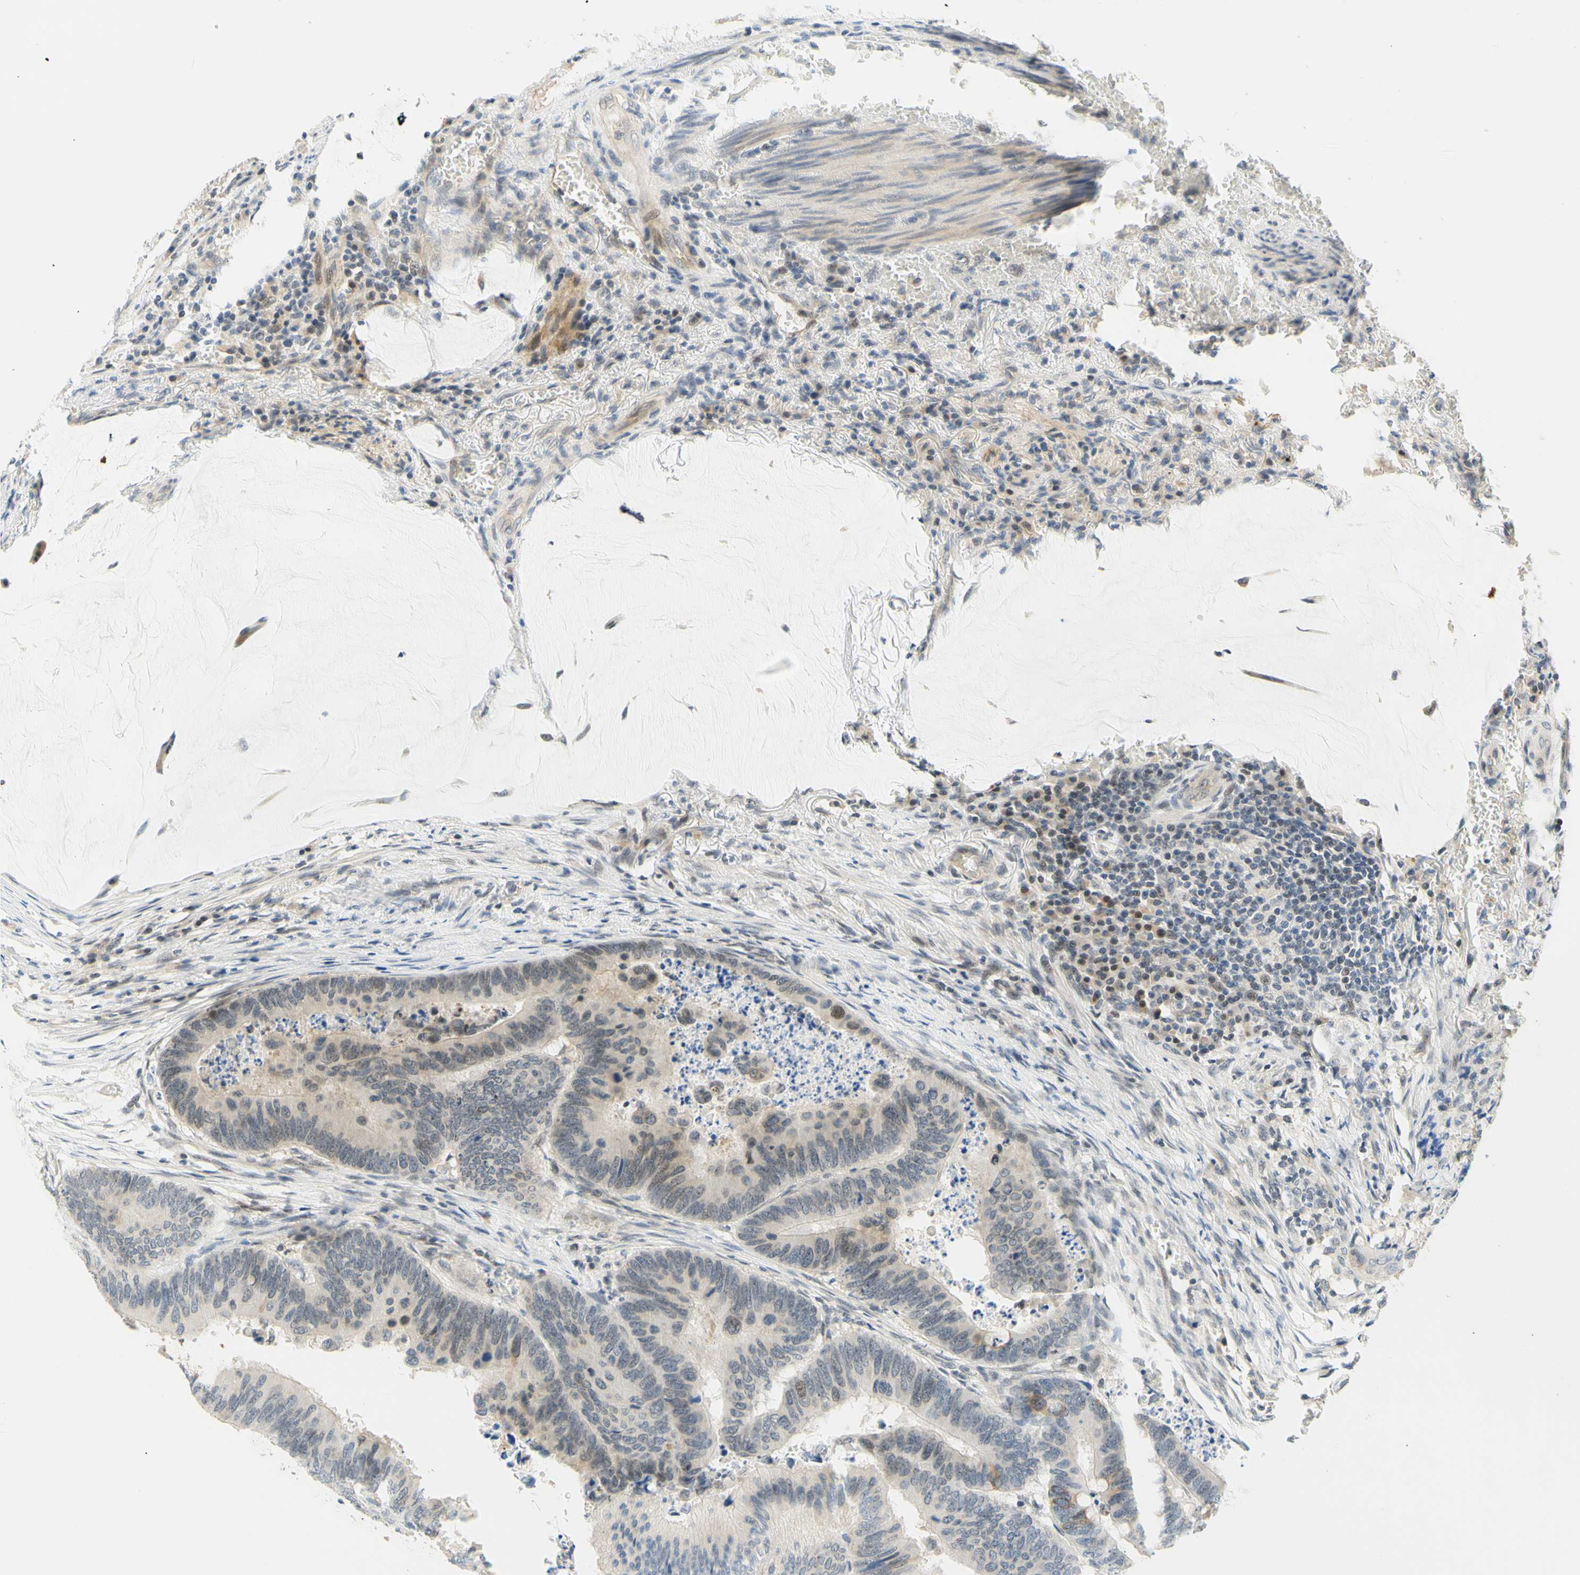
{"staining": {"intensity": "moderate", "quantity": "<25%", "location": "cytoplasmic/membranous"}, "tissue": "colorectal cancer", "cell_type": "Tumor cells", "image_type": "cancer", "snomed": [{"axis": "morphology", "description": "Normal tissue, NOS"}, {"axis": "morphology", "description": "Adenocarcinoma, NOS"}, {"axis": "topography", "description": "Rectum"}, {"axis": "topography", "description": "Peripheral nerve tissue"}], "caption": "Immunohistochemical staining of colorectal cancer (adenocarcinoma) exhibits low levels of moderate cytoplasmic/membranous protein expression in approximately <25% of tumor cells. Using DAB (brown) and hematoxylin (blue) stains, captured at high magnification using brightfield microscopy.", "gene": "C2CD2L", "patient": {"sex": "male", "age": 92}}